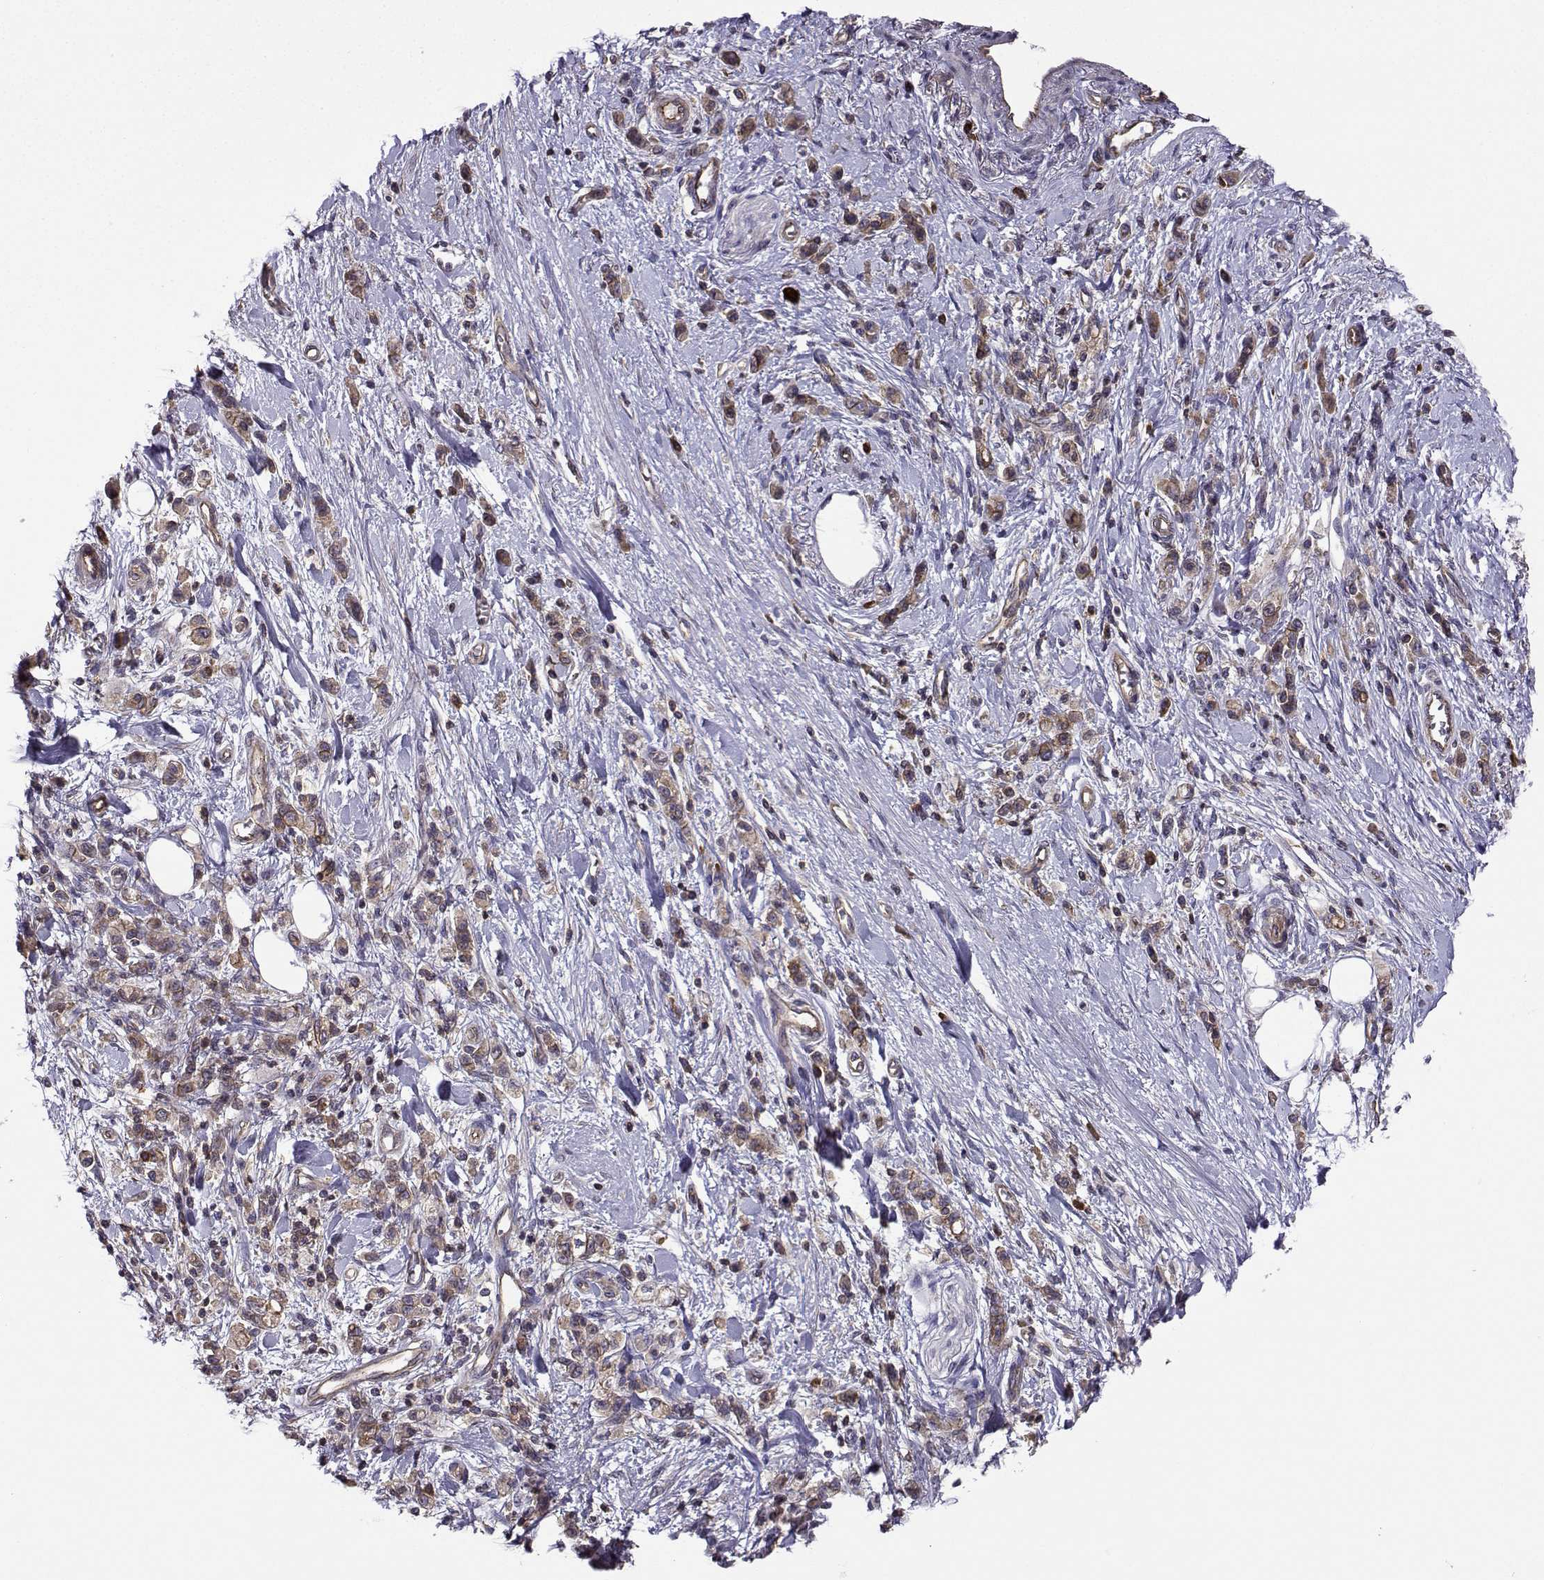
{"staining": {"intensity": "weak", "quantity": ">75%", "location": "cytoplasmic/membranous"}, "tissue": "stomach cancer", "cell_type": "Tumor cells", "image_type": "cancer", "snomed": [{"axis": "morphology", "description": "Adenocarcinoma, NOS"}, {"axis": "topography", "description": "Stomach"}], "caption": "Approximately >75% of tumor cells in stomach cancer (adenocarcinoma) show weak cytoplasmic/membranous protein positivity as visualized by brown immunohistochemical staining.", "gene": "ITGB8", "patient": {"sex": "male", "age": 77}}